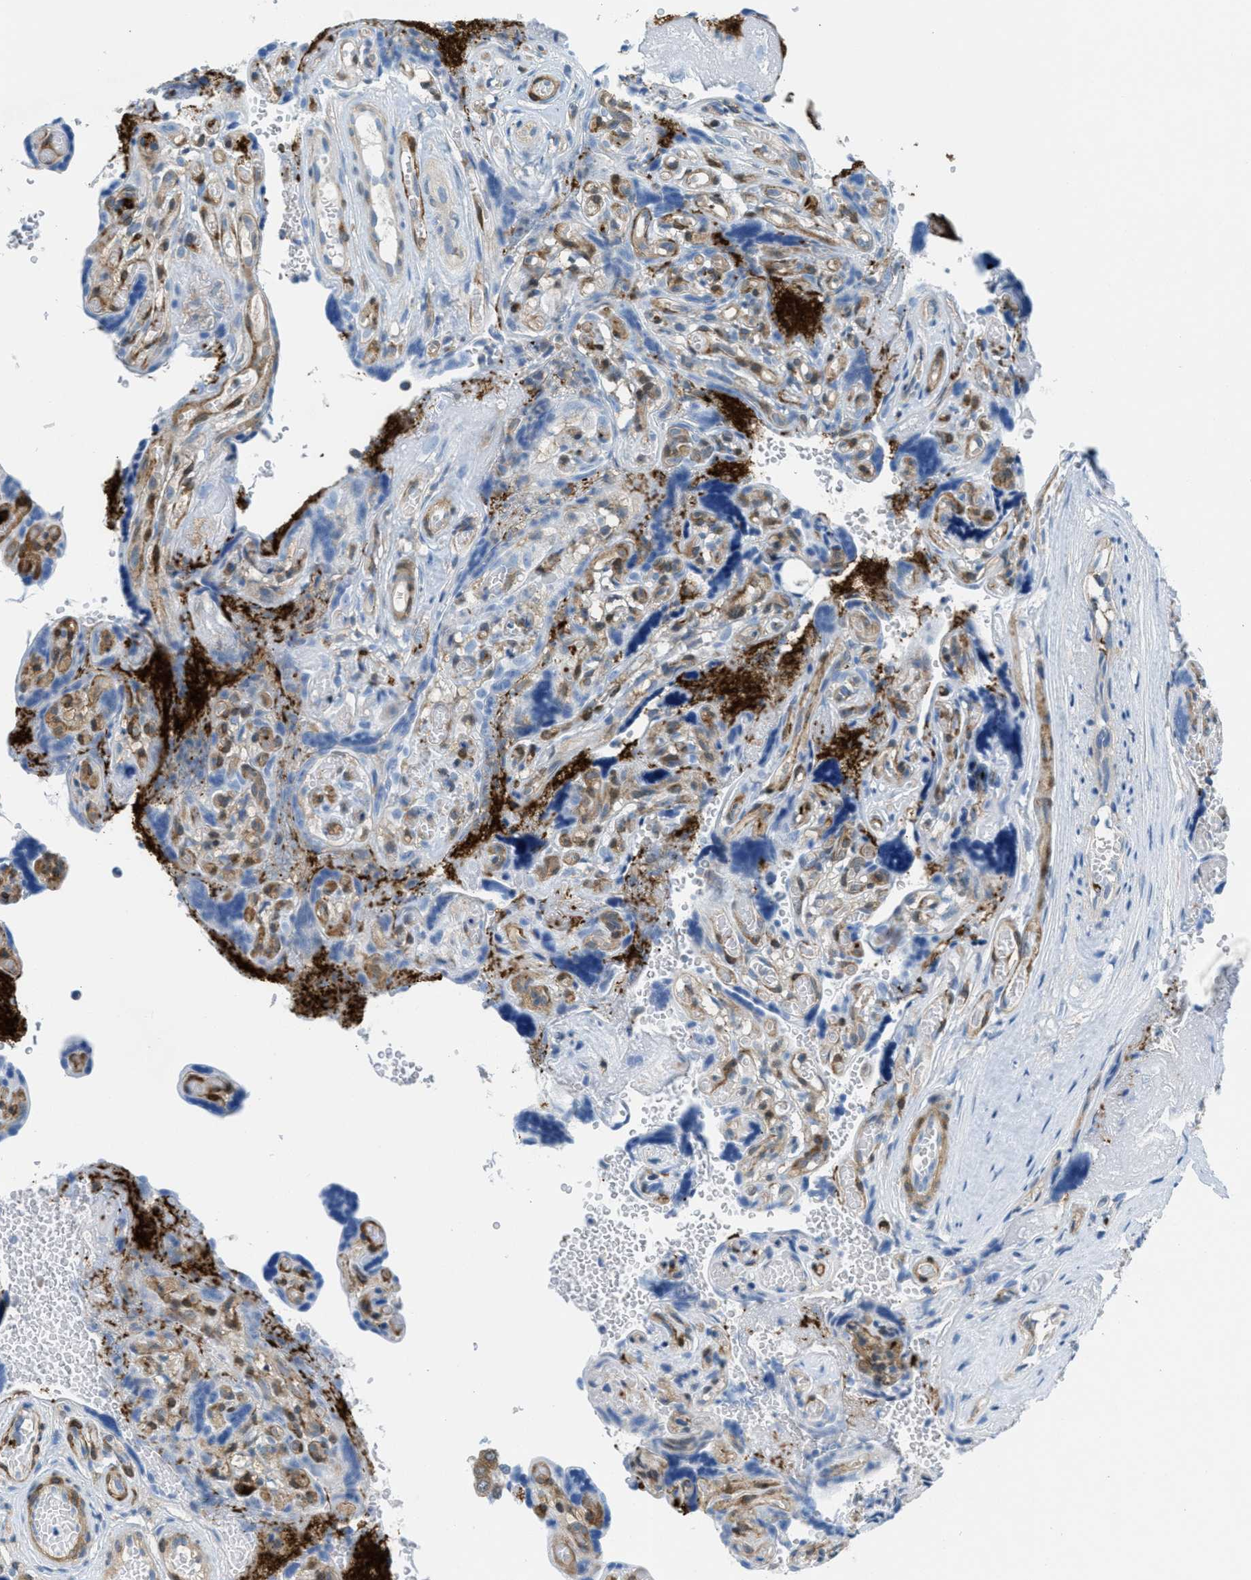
{"staining": {"intensity": "moderate", "quantity": "<25%", "location": "cytoplasmic/membranous"}, "tissue": "placenta", "cell_type": "Decidual cells", "image_type": "normal", "snomed": [{"axis": "morphology", "description": "Normal tissue, NOS"}, {"axis": "topography", "description": "Placenta"}], "caption": "Moderate cytoplasmic/membranous protein staining is identified in about <25% of decidual cells in placenta. The staining is performed using DAB brown chromogen to label protein expression. The nuclei are counter-stained blue using hematoxylin.", "gene": "MAPRE2", "patient": {"sex": "female", "age": 30}}